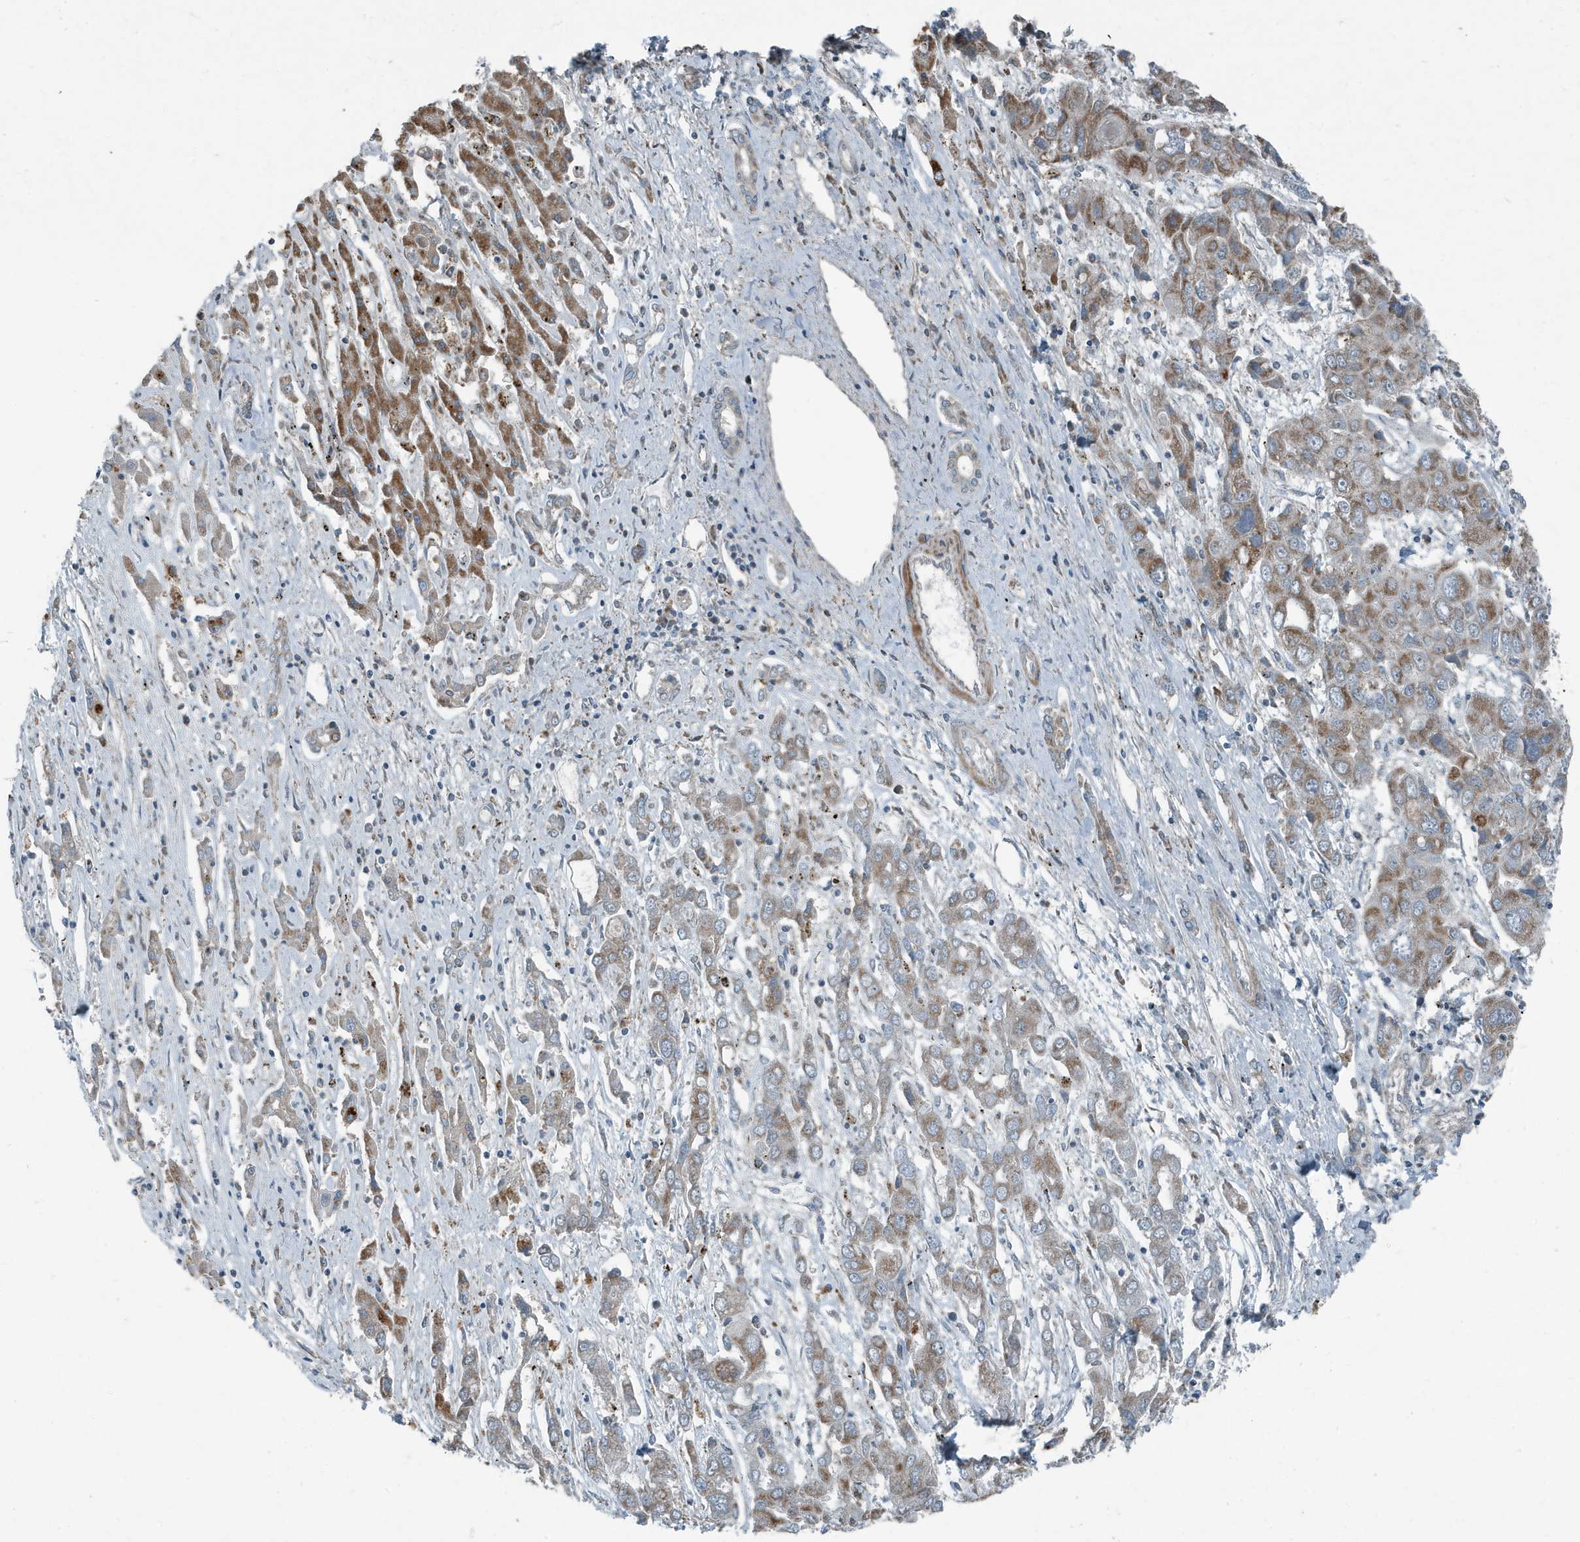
{"staining": {"intensity": "moderate", "quantity": "25%-75%", "location": "cytoplasmic/membranous"}, "tissue": "liver cancer", "cell_type": "Tumor cells", "image_type": "cancer", "snomed": [{"axis": "morphology", "description": "Cholangiocarcinoma"}, {"axis": "topography", "description": "Liver"}], "caption": "IHC micrograph of neoplastic tissue: liver cholangiocarcinoma stained using immunohistochemistry (IHC) displays medium levels of moderate protein expression localized specifically in the cytoplasmic/membranous of tumor cells, appearing as a cytoplasmic/membranous brown color.", "gene": "MT-CYB", "patient": {"sex": "male", "age": 67}}